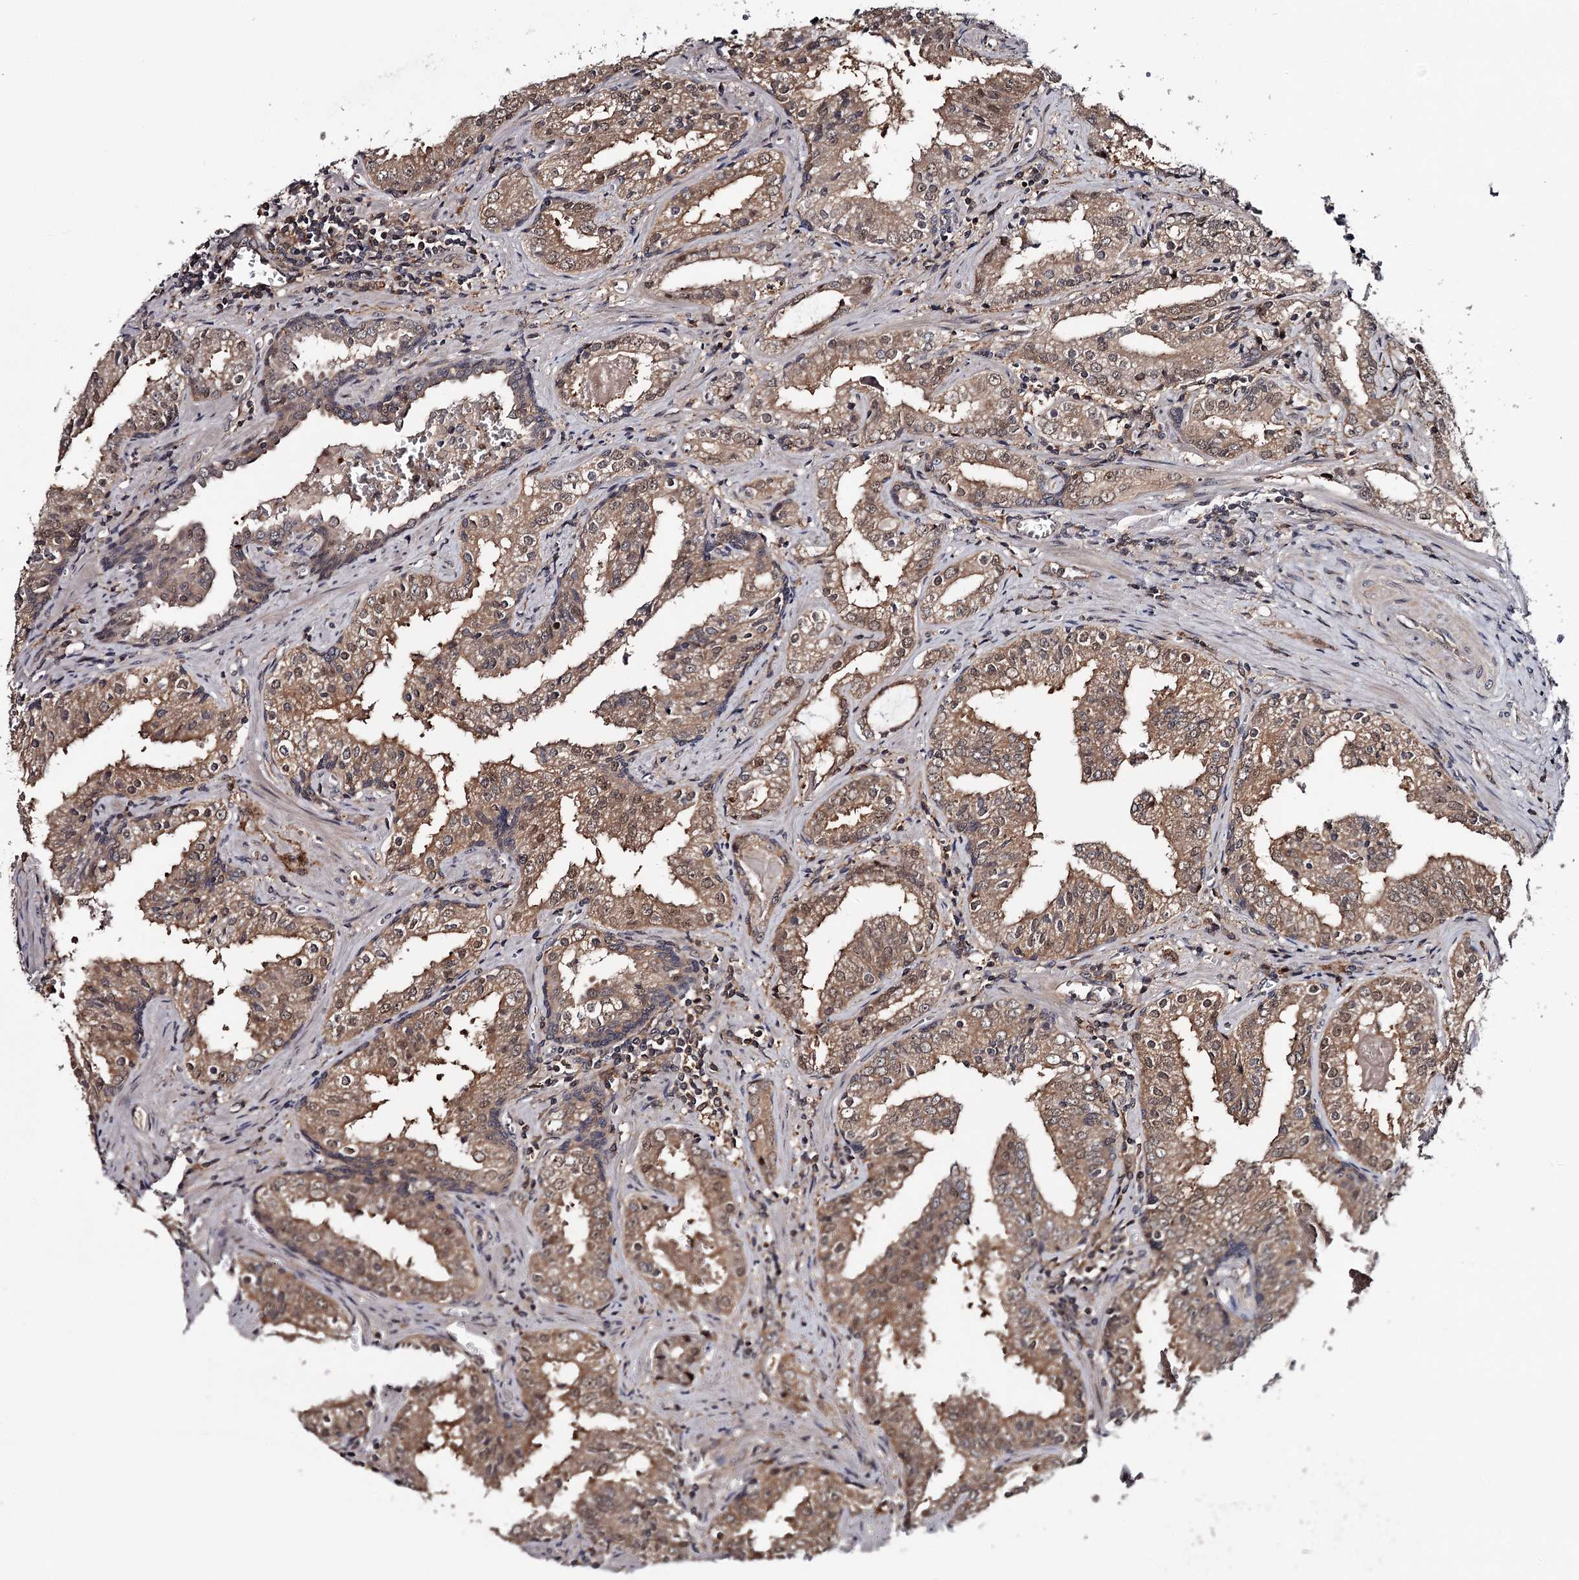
{"staining": {"intensity": "moderate", "quantity": ">75%", "location": "cytoplasmic/membranous,nuclear"}, "tissue": "prostate cancer", "cell_type": "Tumor cells", "image_type": "cancer", "snomed": [{"axis": "morphology", "description": "Adenocarcinoma, High grade"}, {"axis": "topography", "description": "Prostate"}], "caption": "A histopathology image of human prostate cancer stained for a protein demonstrates moderate cytoplasmic/membranous and nuclear brown staining in tumor cells.", "gene": "GTSF1", "patient": {"sex": "male", "age": 68}}